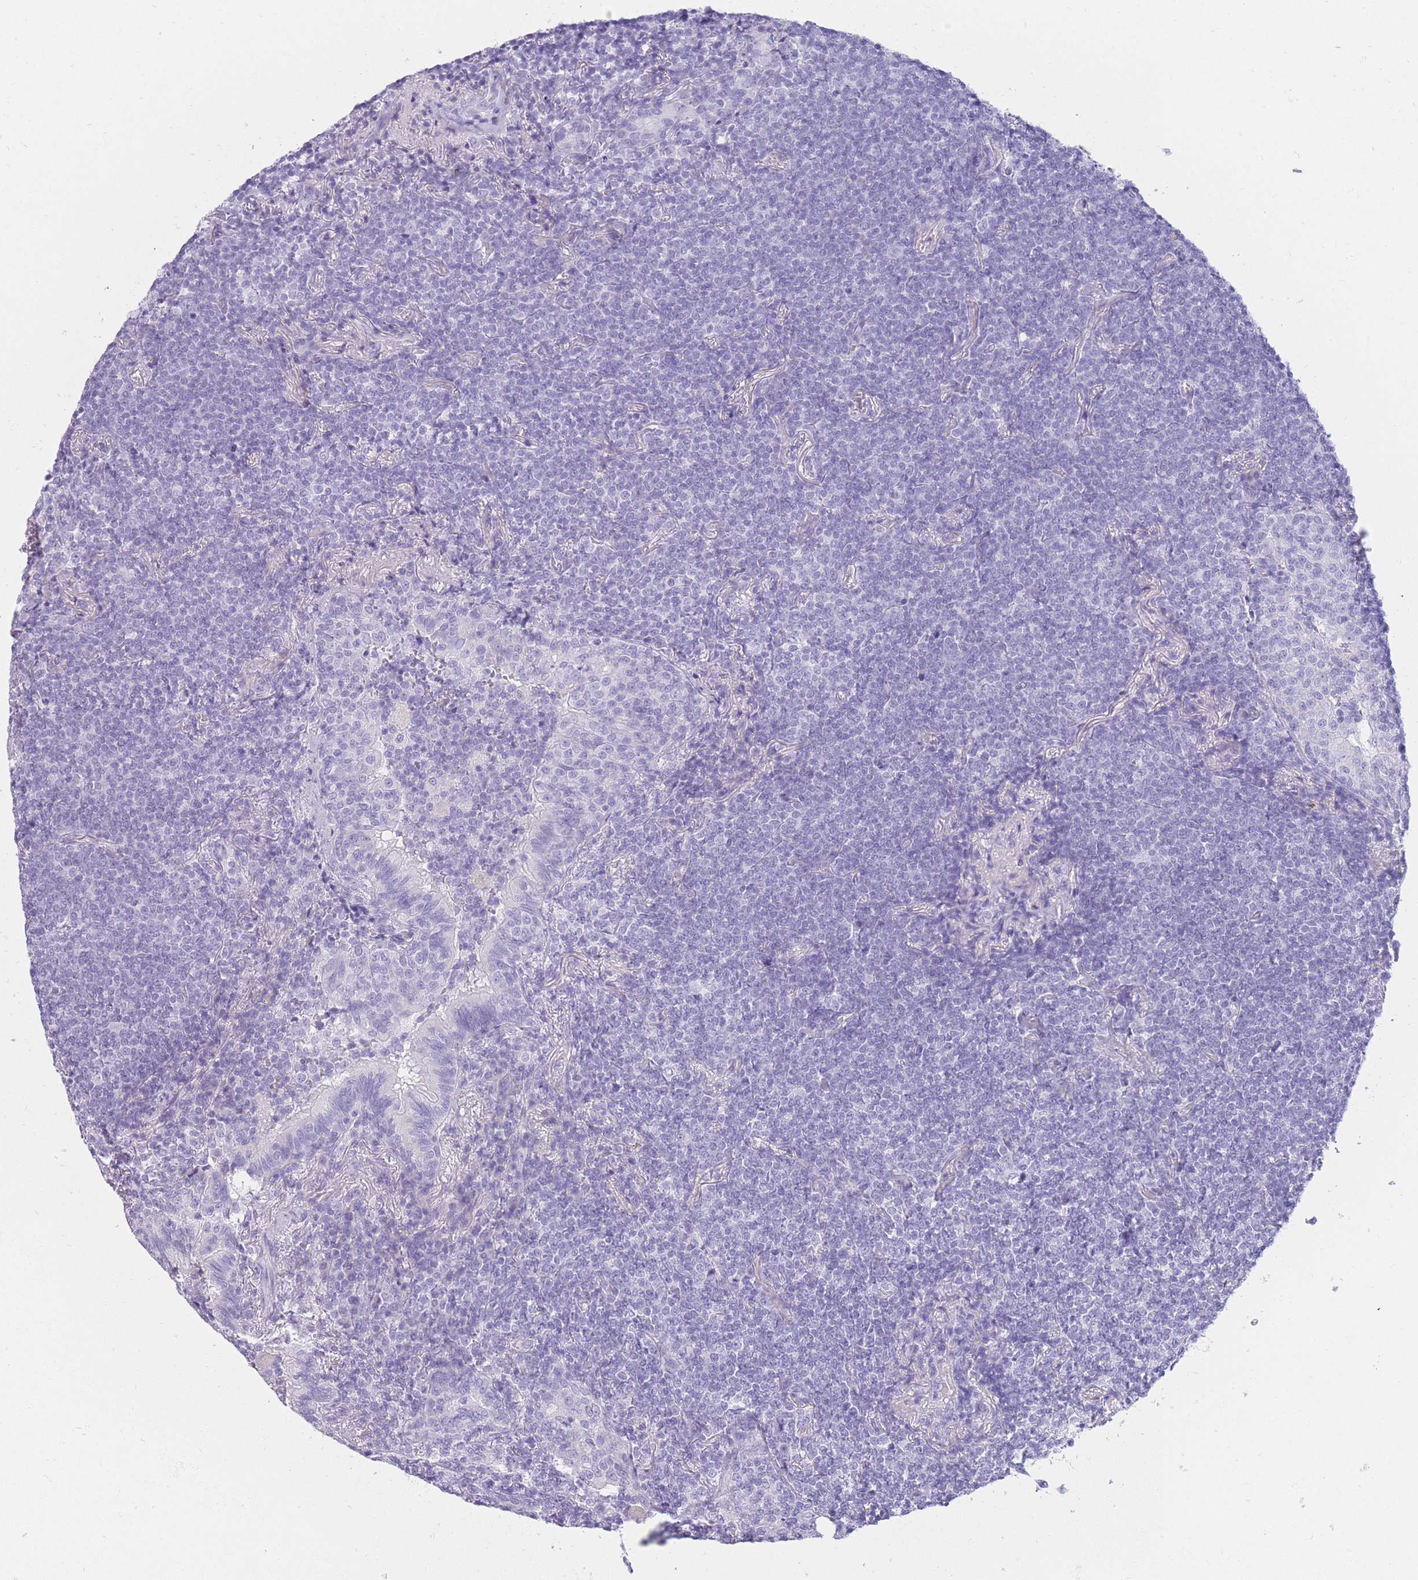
{"staining": {"intensity": "negative", "quantity": "none", "location": "none"}, "tissue": "lymphoma", "cell_type": "Tumor cells", "image_type": "cancer", "snomed": [{"axis": "morphology", "description": "Malignant lymphoma, non-Hodgkin's type, Low grade"}, {"axis": "topography", "description": "Lung"}], "caption": "A histopathology image of lymphoma stained for a protein displays no brown staining in tumor cells.", "gene": "UPK1A", "patient": {"sex": "female", "age": 71}}